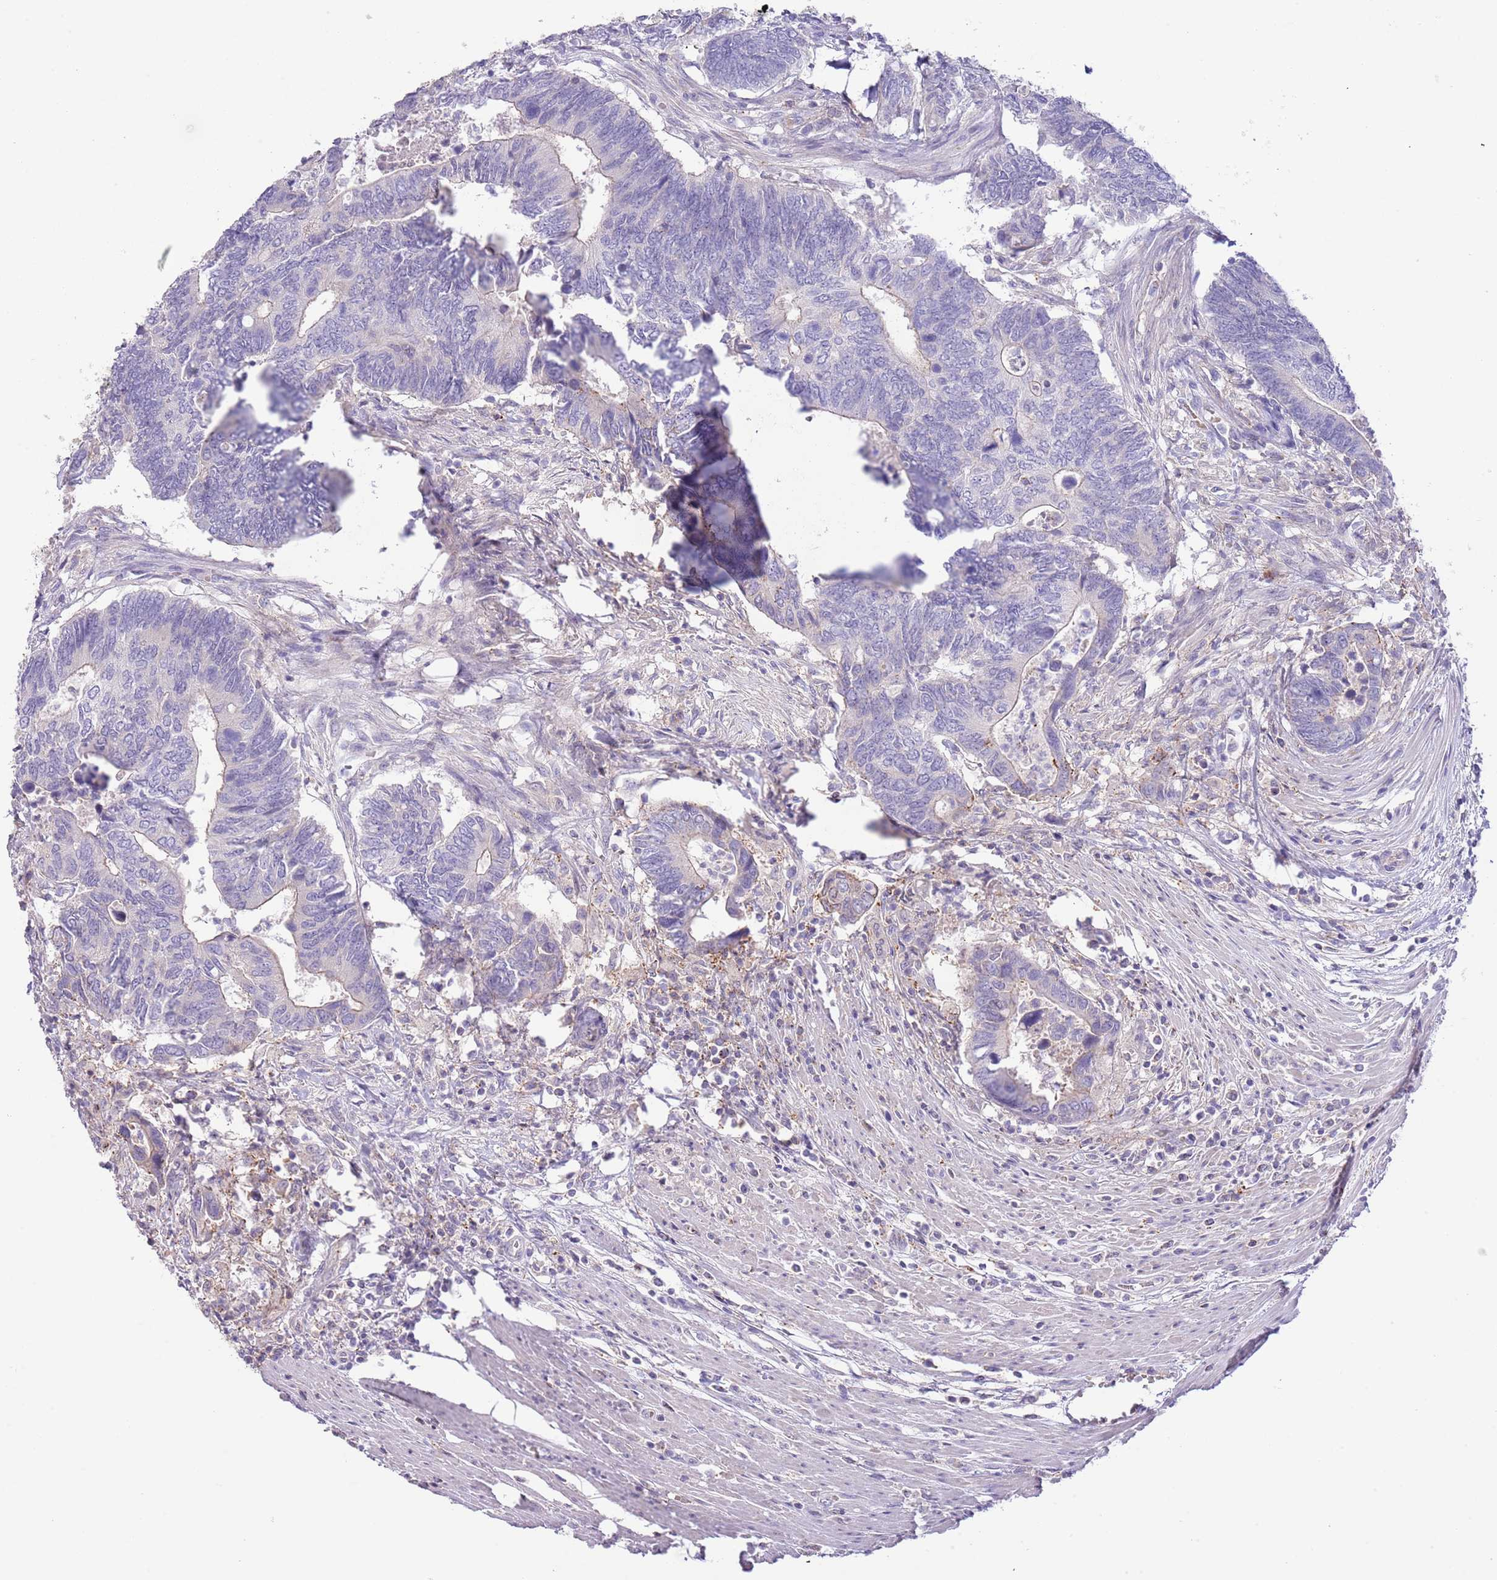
{"staining": {"intensity": "weak", "quantity": "<25%", "location": "cytoplasmic/membranous"}, "tissue": "colorectal cancer", "cell_type": "Tumor cells", "image_type": "cancer", "snomed": [{"axis": "morphology", "description": "Adenocarcinoma, NOS"}, {"axis": "topography", "description": "Colon"}], "caption": "Tumor cells show no significant staining in colorectal adenocarcinoma.", "gene": "ABHD17A", "patient": {"sex": "male", "age": 87}}